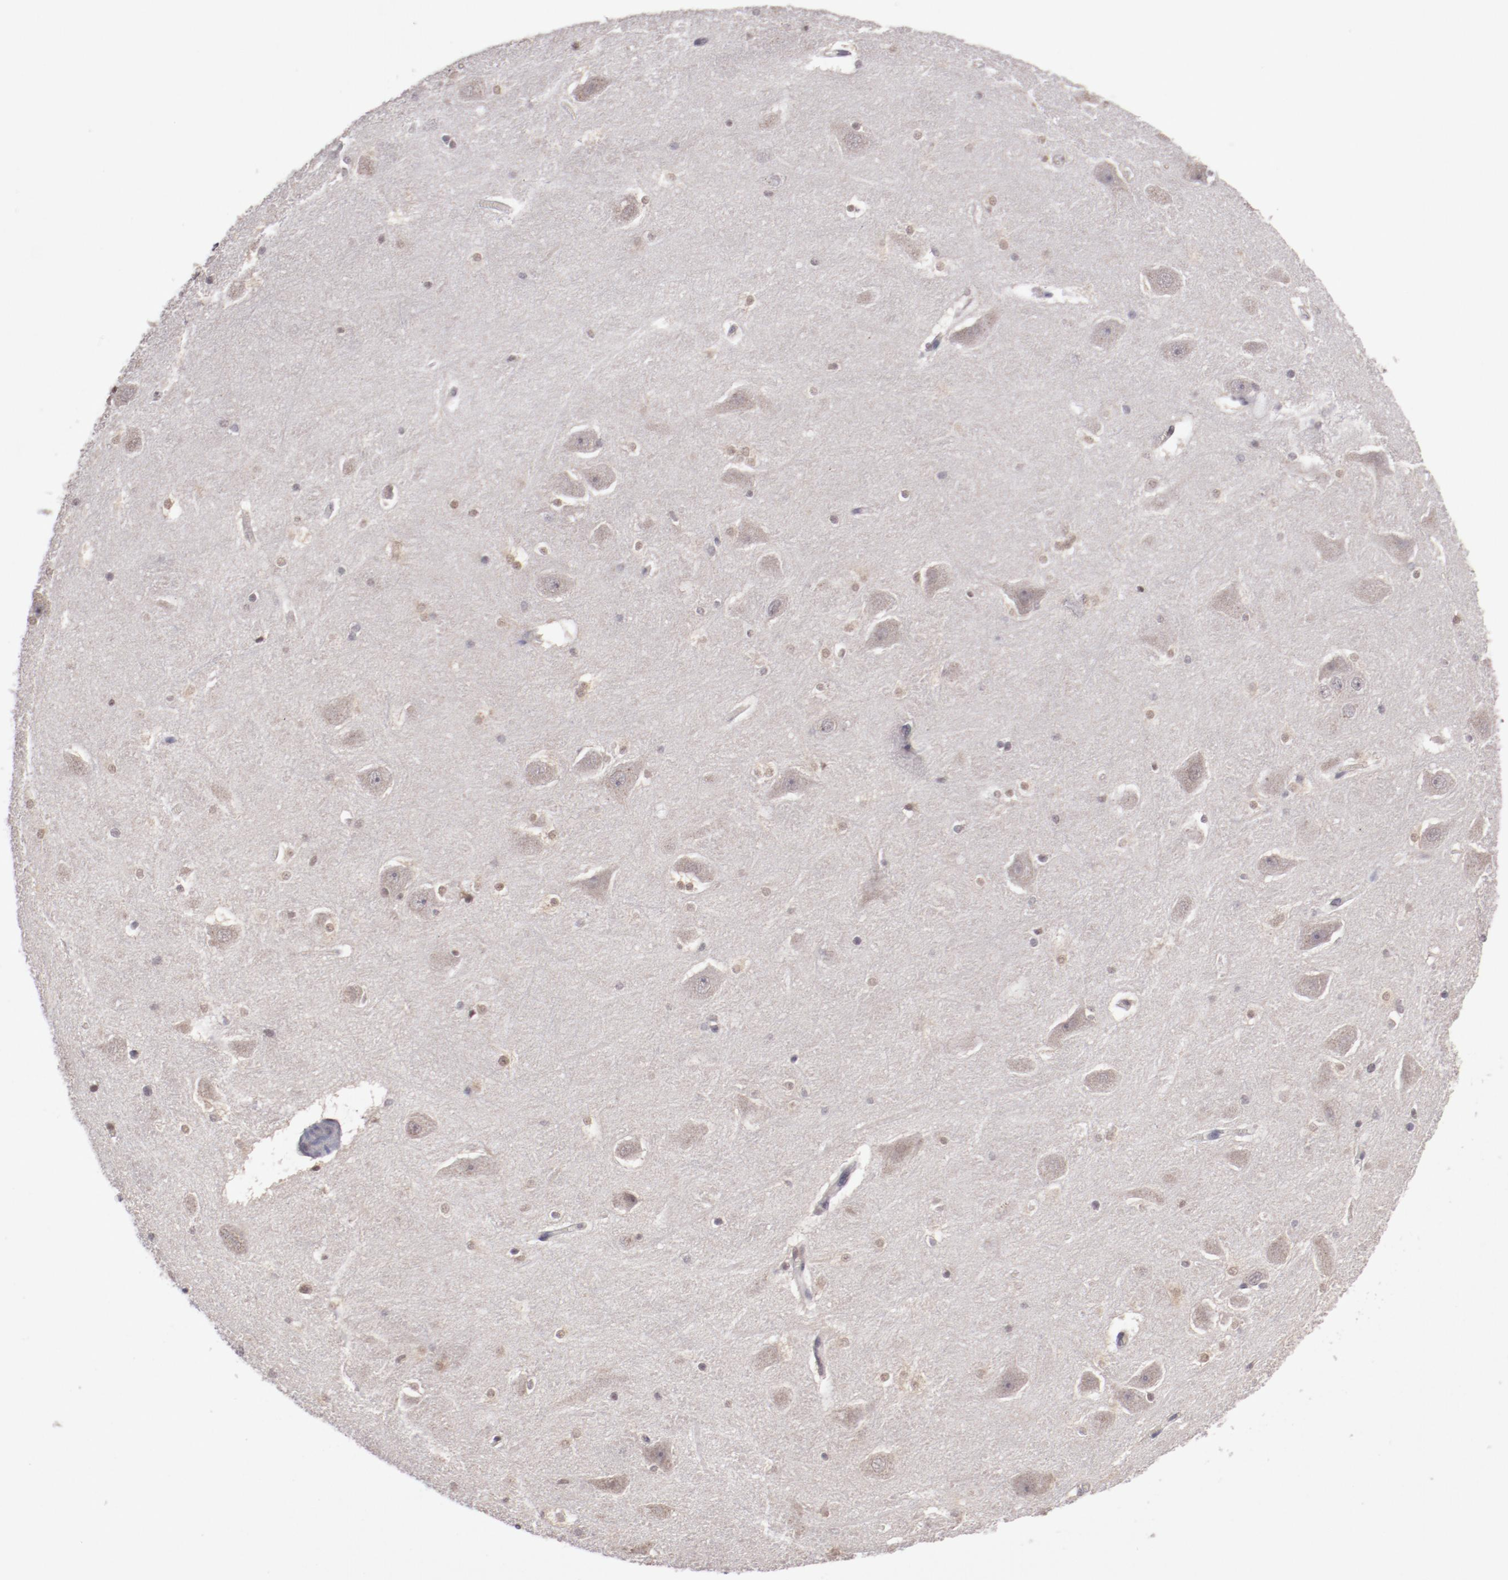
{"staining": {"intensity": "weak", "quantity": "<25%", "location": "nuclear"}, "tissue": "hippocampus", "cell_type": "Glial cells", "image_type": "normal", "snomed": [{"axis": "morphology", "description": "Normal tissue, NOS"}, {"axis": "topography", "description": "Hippocampus"}], "caption": "Glial cells are negative for protein expression in unremarkable human hippocampus. Brightfield microscopy of immunohistochemistry stained with DAB (brown) and hematoxylin (blue), captured at high magnification.", "gene": "ARNT", "patient": {"sex": "male", "age": 45}}